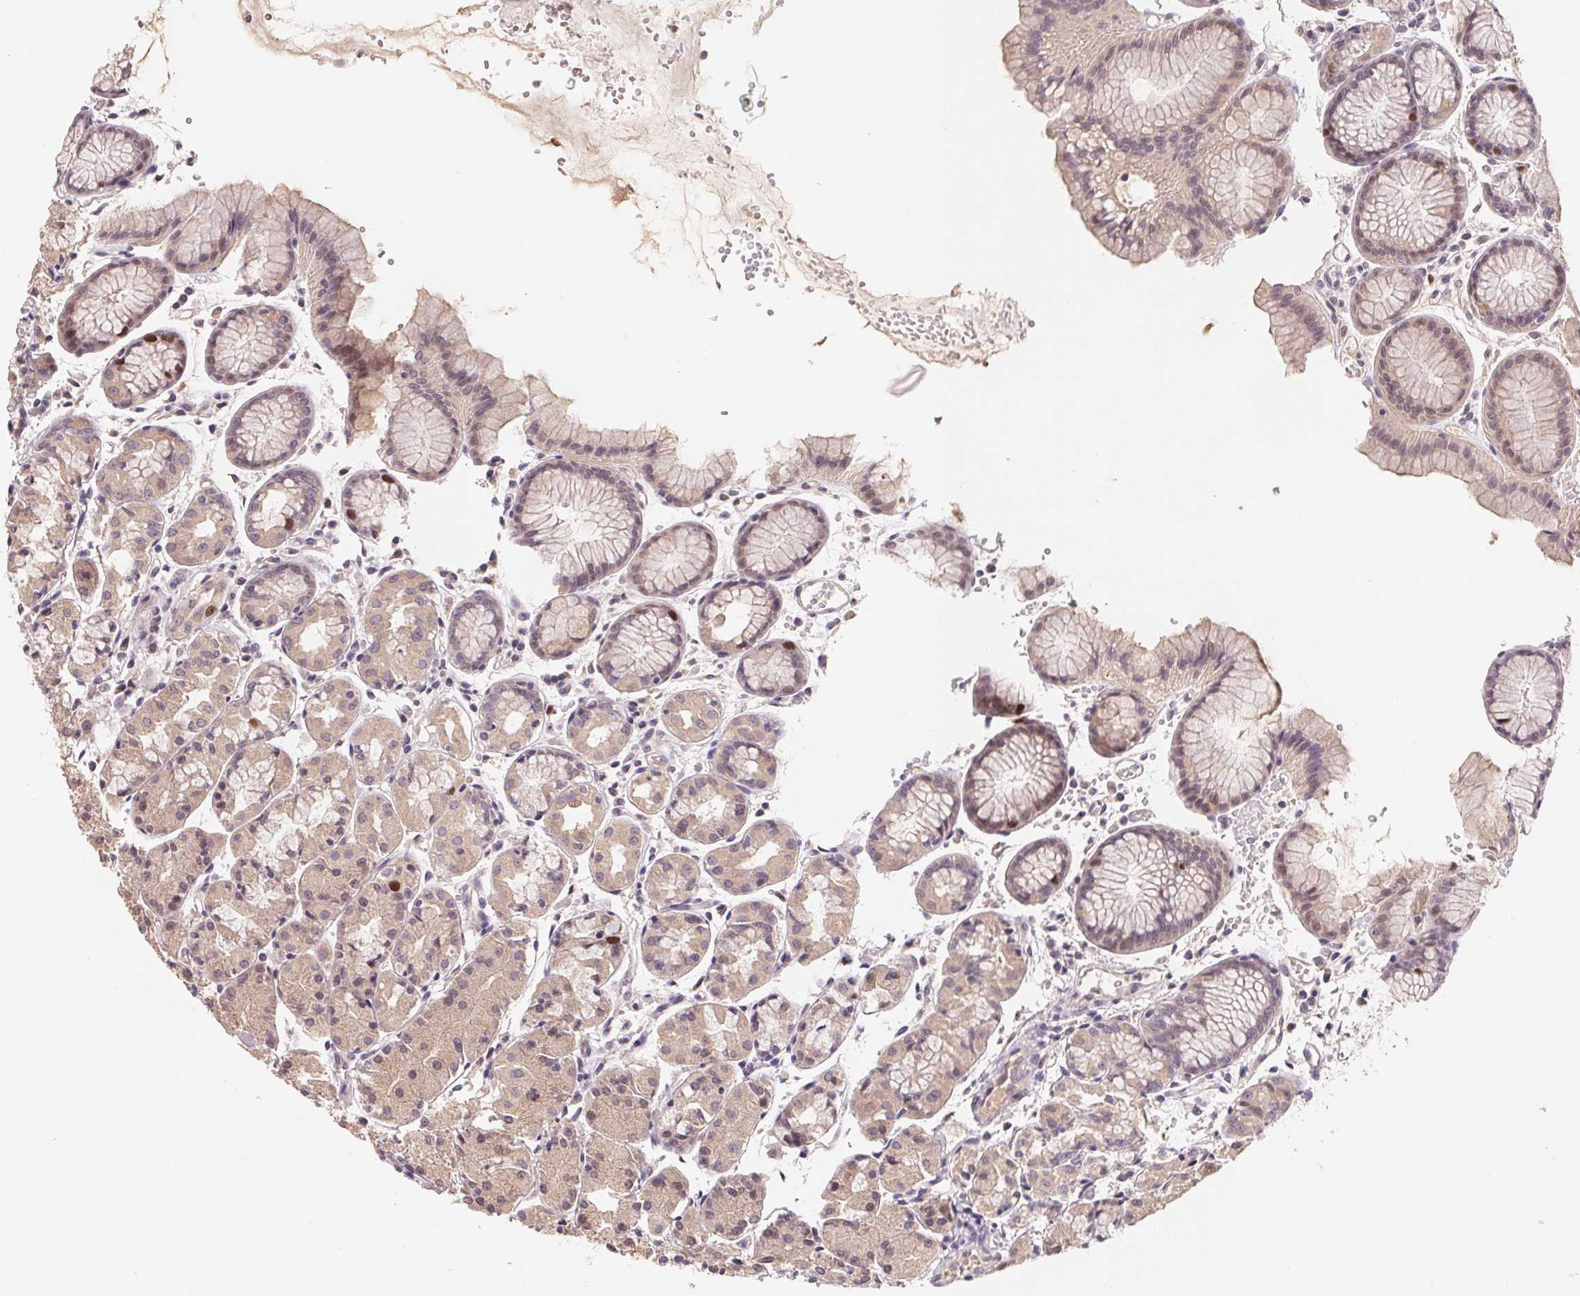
{"staining": {"intensity": "weak", "quantity": "25%-75%", "location": "cytoplasmic/membranous,nuclear"}, "tissue": "stomach", "cell_type": "Glandular cells", "image_type": "normal", "snomed": [{"axis": "morphology", "description": "Normal tissue, NOS"}, {"axis": "topography", "description": "Stomach, upper"}], "caption": "A micrograph of stomach stained for a protein exhibits weak cytoplasmic/membranous,nuclear brown staining in glandular cells.", "gene": "KIFC1", "patient": {"sex": "male", "age": 47}}